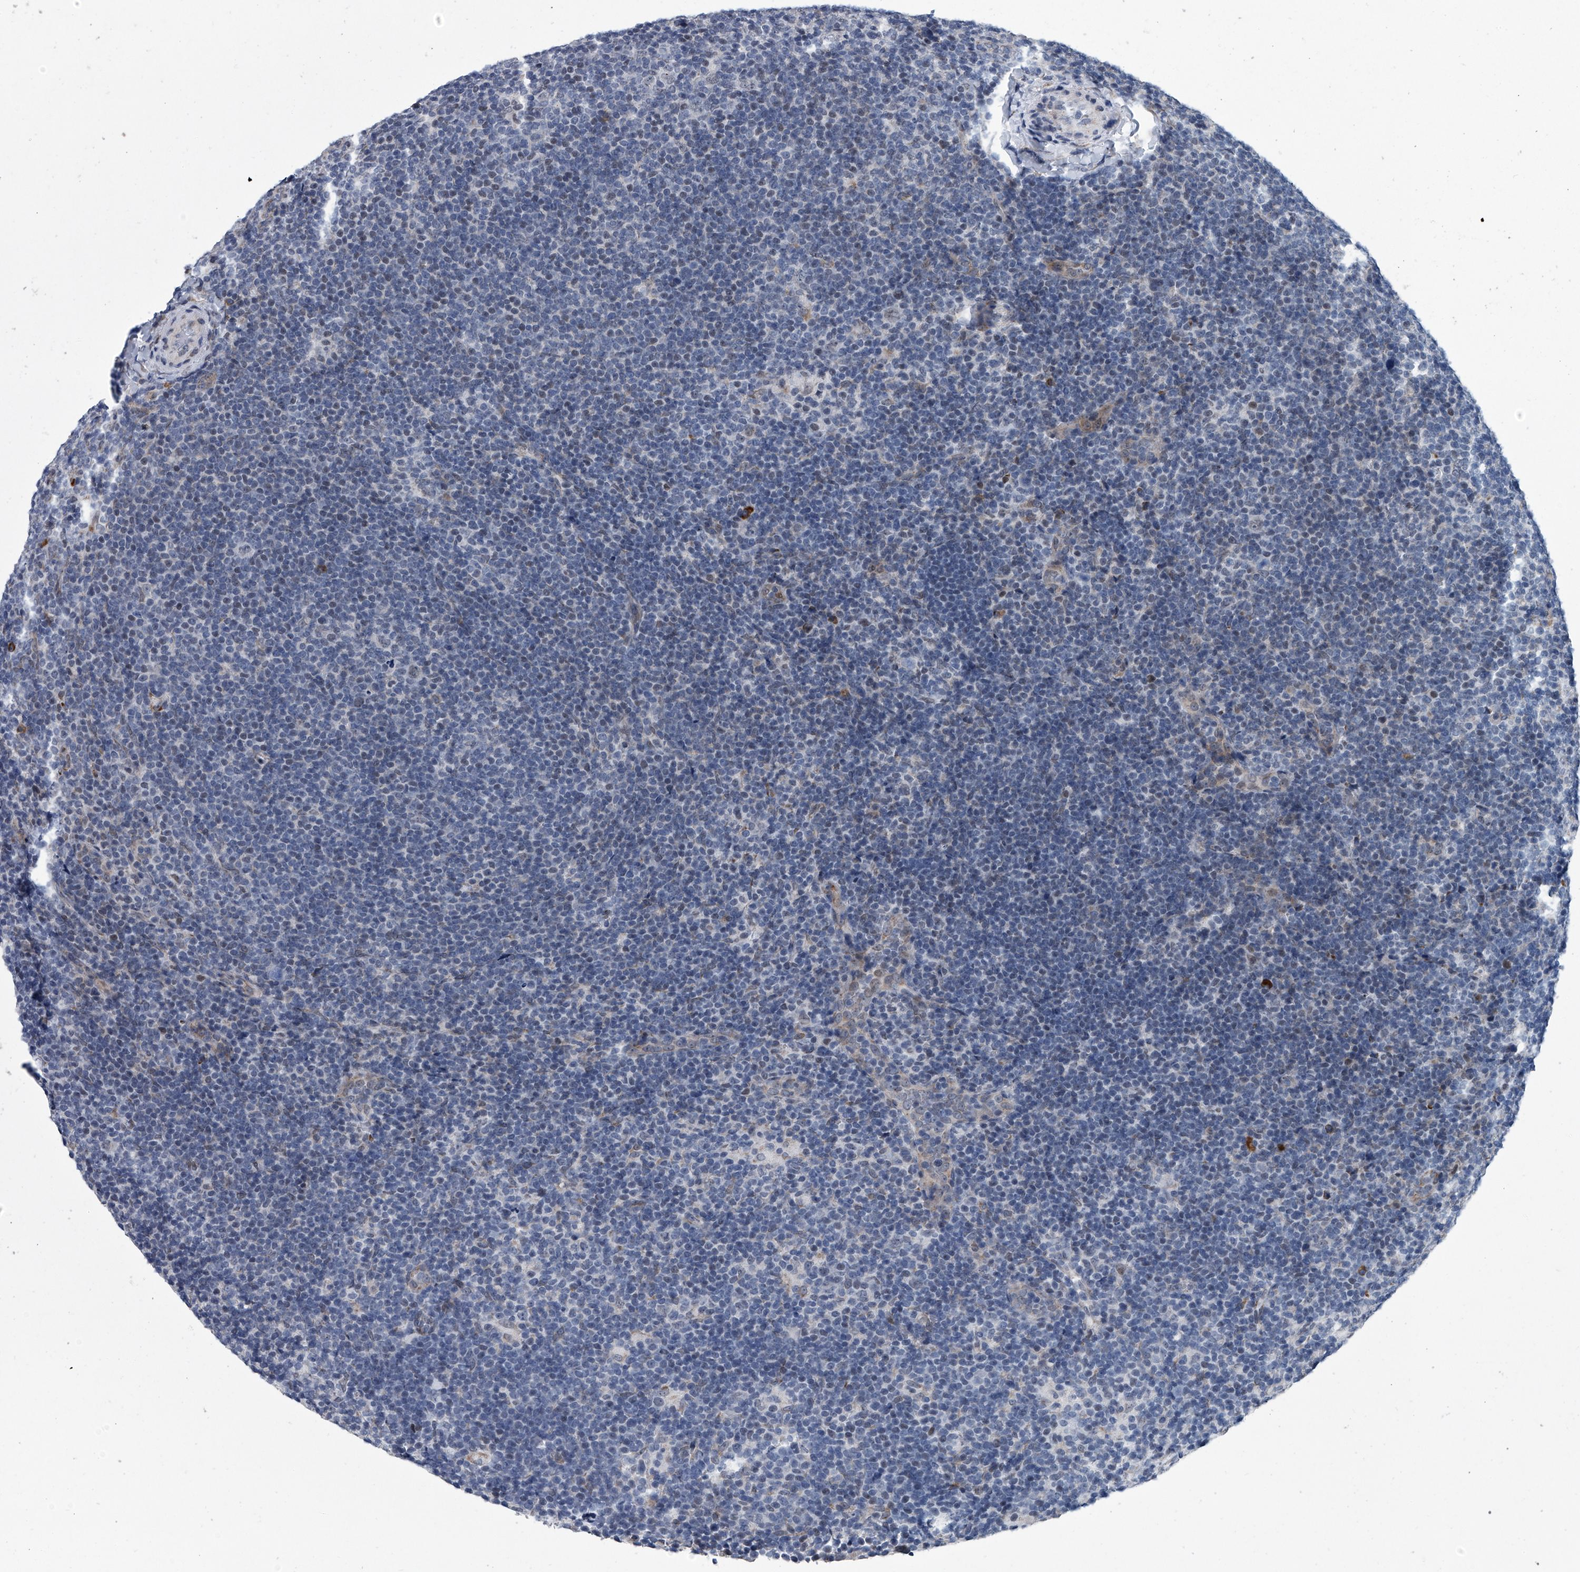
{"staining": {"intensity": "negative", "quantity": "none", "location": "none"}, "tissue": "lymphoma", "cell_type": "Tumor cells", "image_type": "cancer", "snomed": [{"axis": "morphology", "description": "Hodgkin's disease, NOS"}, {"axis": "topography", "description": "Lymph node"}], "caption": "Hodgkin's disease stained for a protein using immunohistochemistry shows no staining tumor cells.", "gene": "PPP2R5D", "patient": {"sex": "female", "age": 57}}